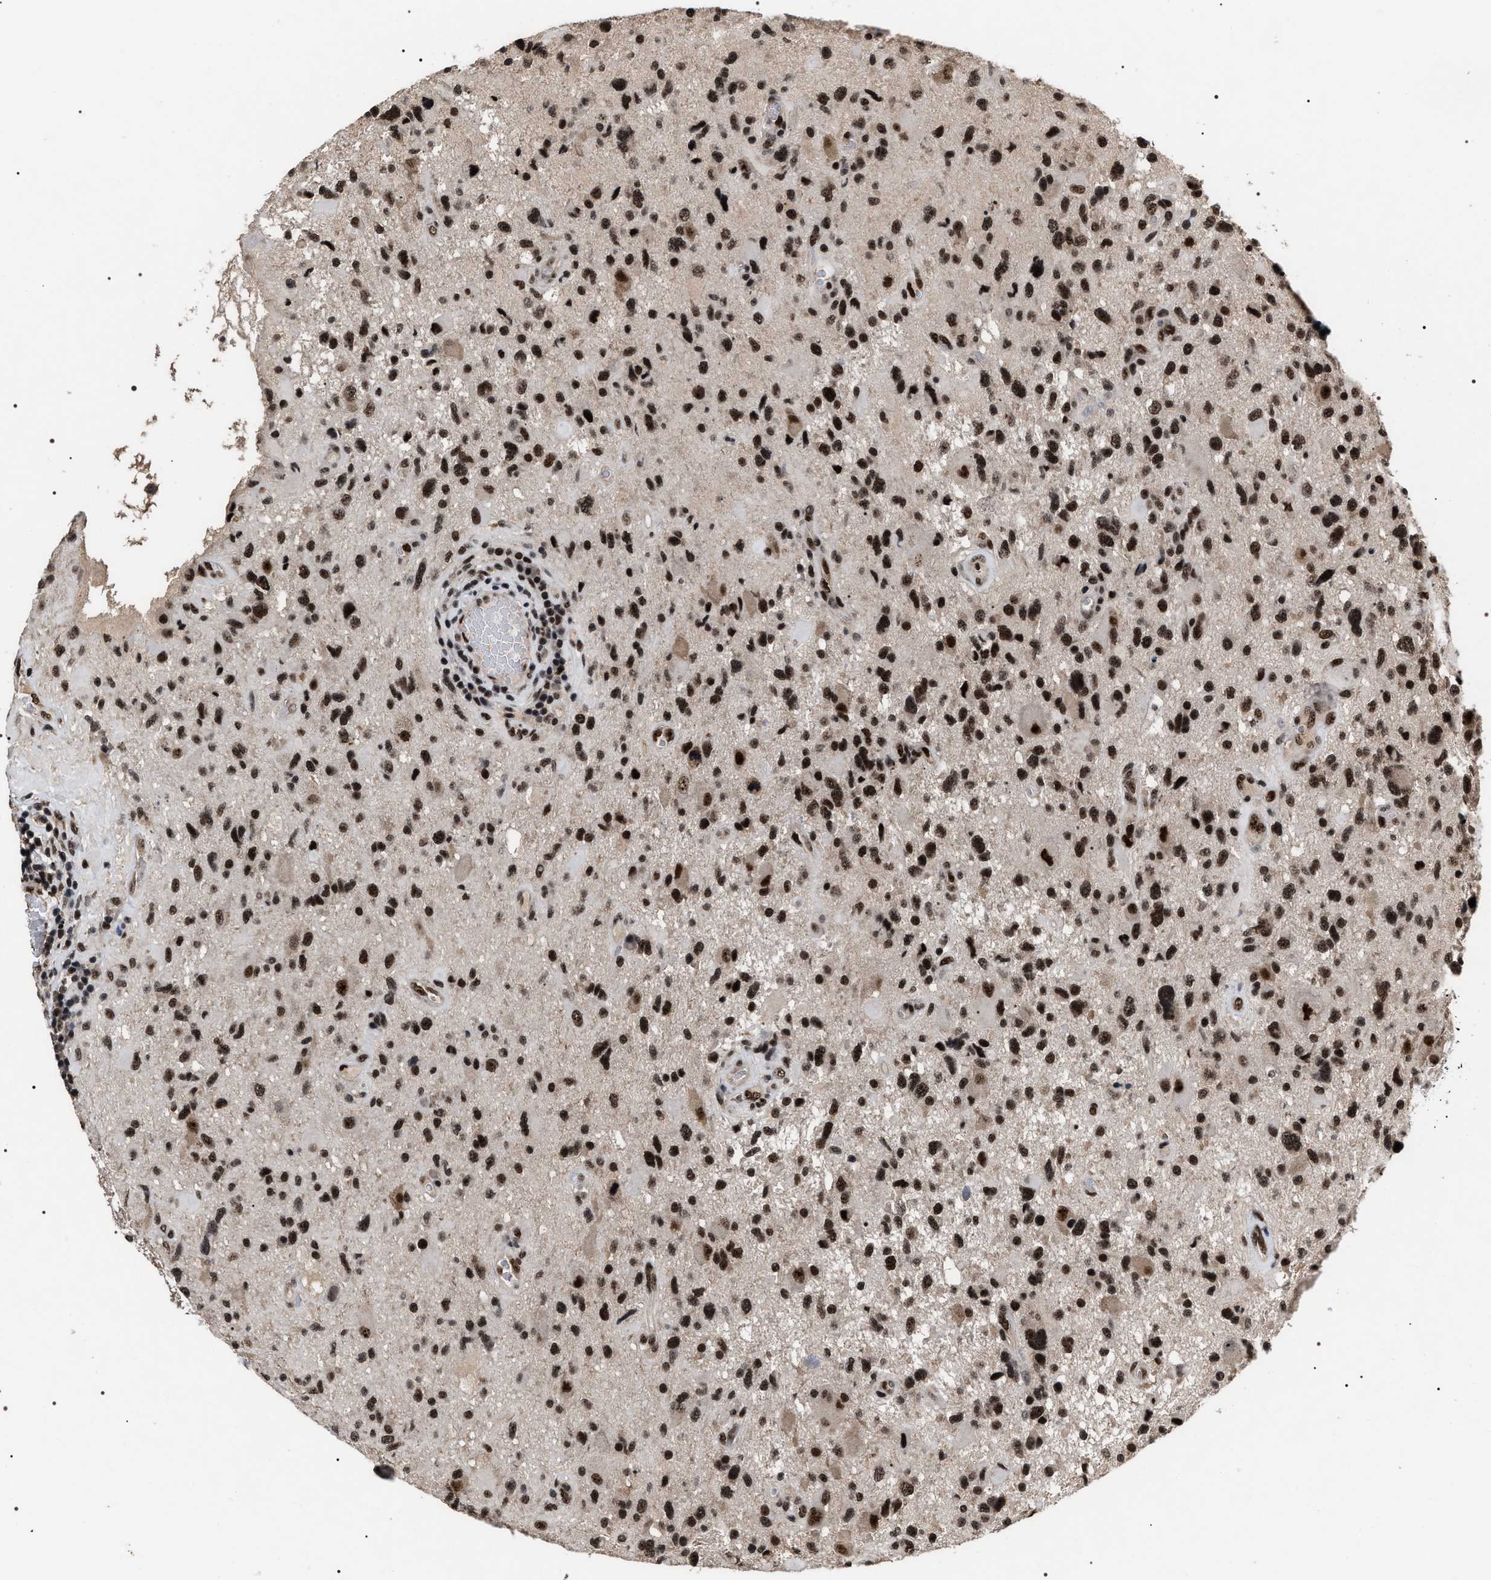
{"staining": {"intensity": "strong", "quantity": ">75%", "location": "nuclear"}, "tissue": "glioma", "cell_type": "Tumor cells", "image_type": "cancer", "snomed": [{"axis": "morphology", "description": "Glioma, malignant, High grade"}, {"axis": "topography", "description": "Brain"}], "caption": "Protein expression analysis of human malignant high-grade glioma reveals strong nuclear positivity in approximately >75% of tumor cells.", "gene": "RRP1B", "patient": {"sex": "male", "age": 33}}